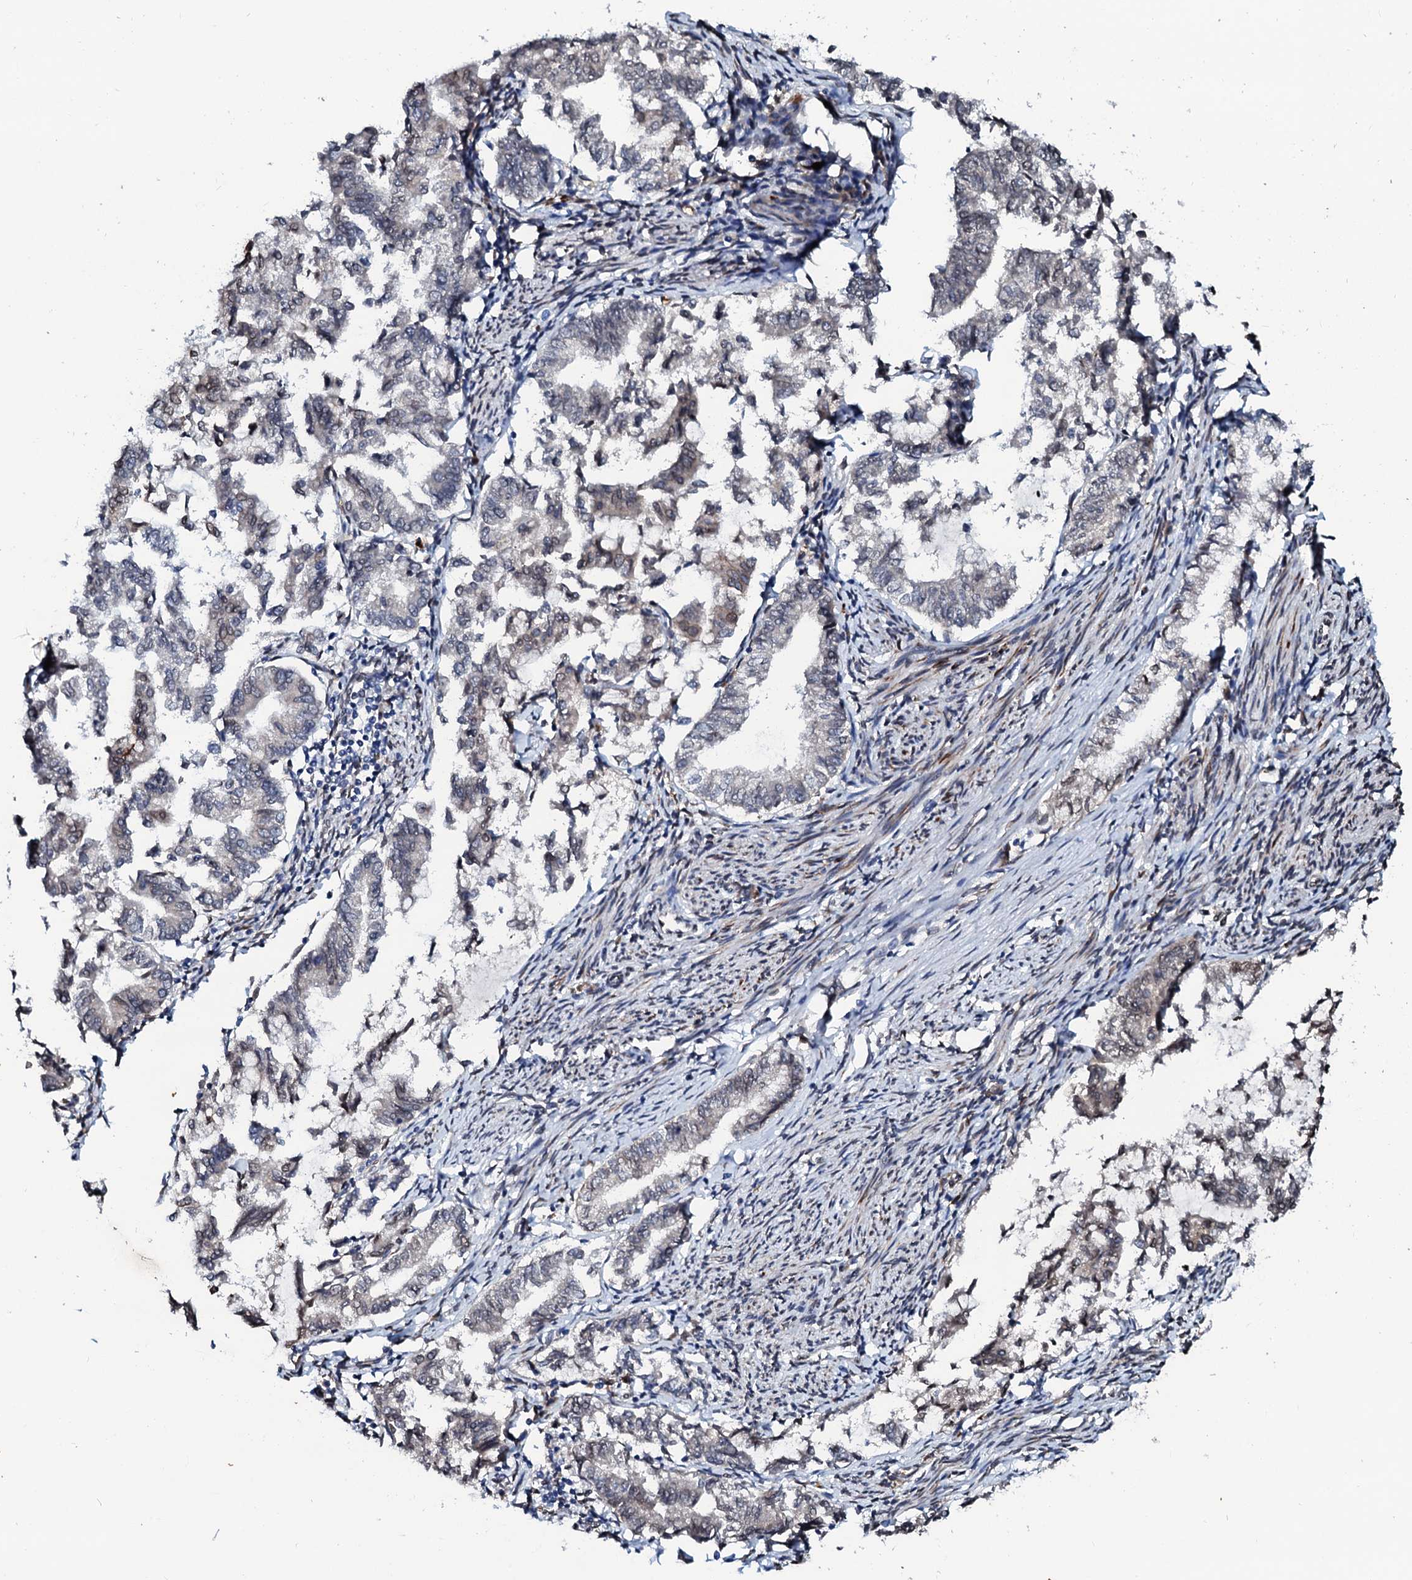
{"staining": {"intensity": "negative", "quantity": "none", "location": "none"}, "tissue": "endometrial cancer", "cell_type": "Tumor cells", "image_type": "cancer", "snomed": [{"axis": "morphology", "description": "Adenocarcinoma, NOS"}, {"axis": "topography", "description": "Endometrium"}], "caption": "This is an IHC histopathology image of human endometrial adenocarcinoma. There is no expression in tumor cells.", "gene": "NRP2", "patient": {"sex": "female", "age": 79}}